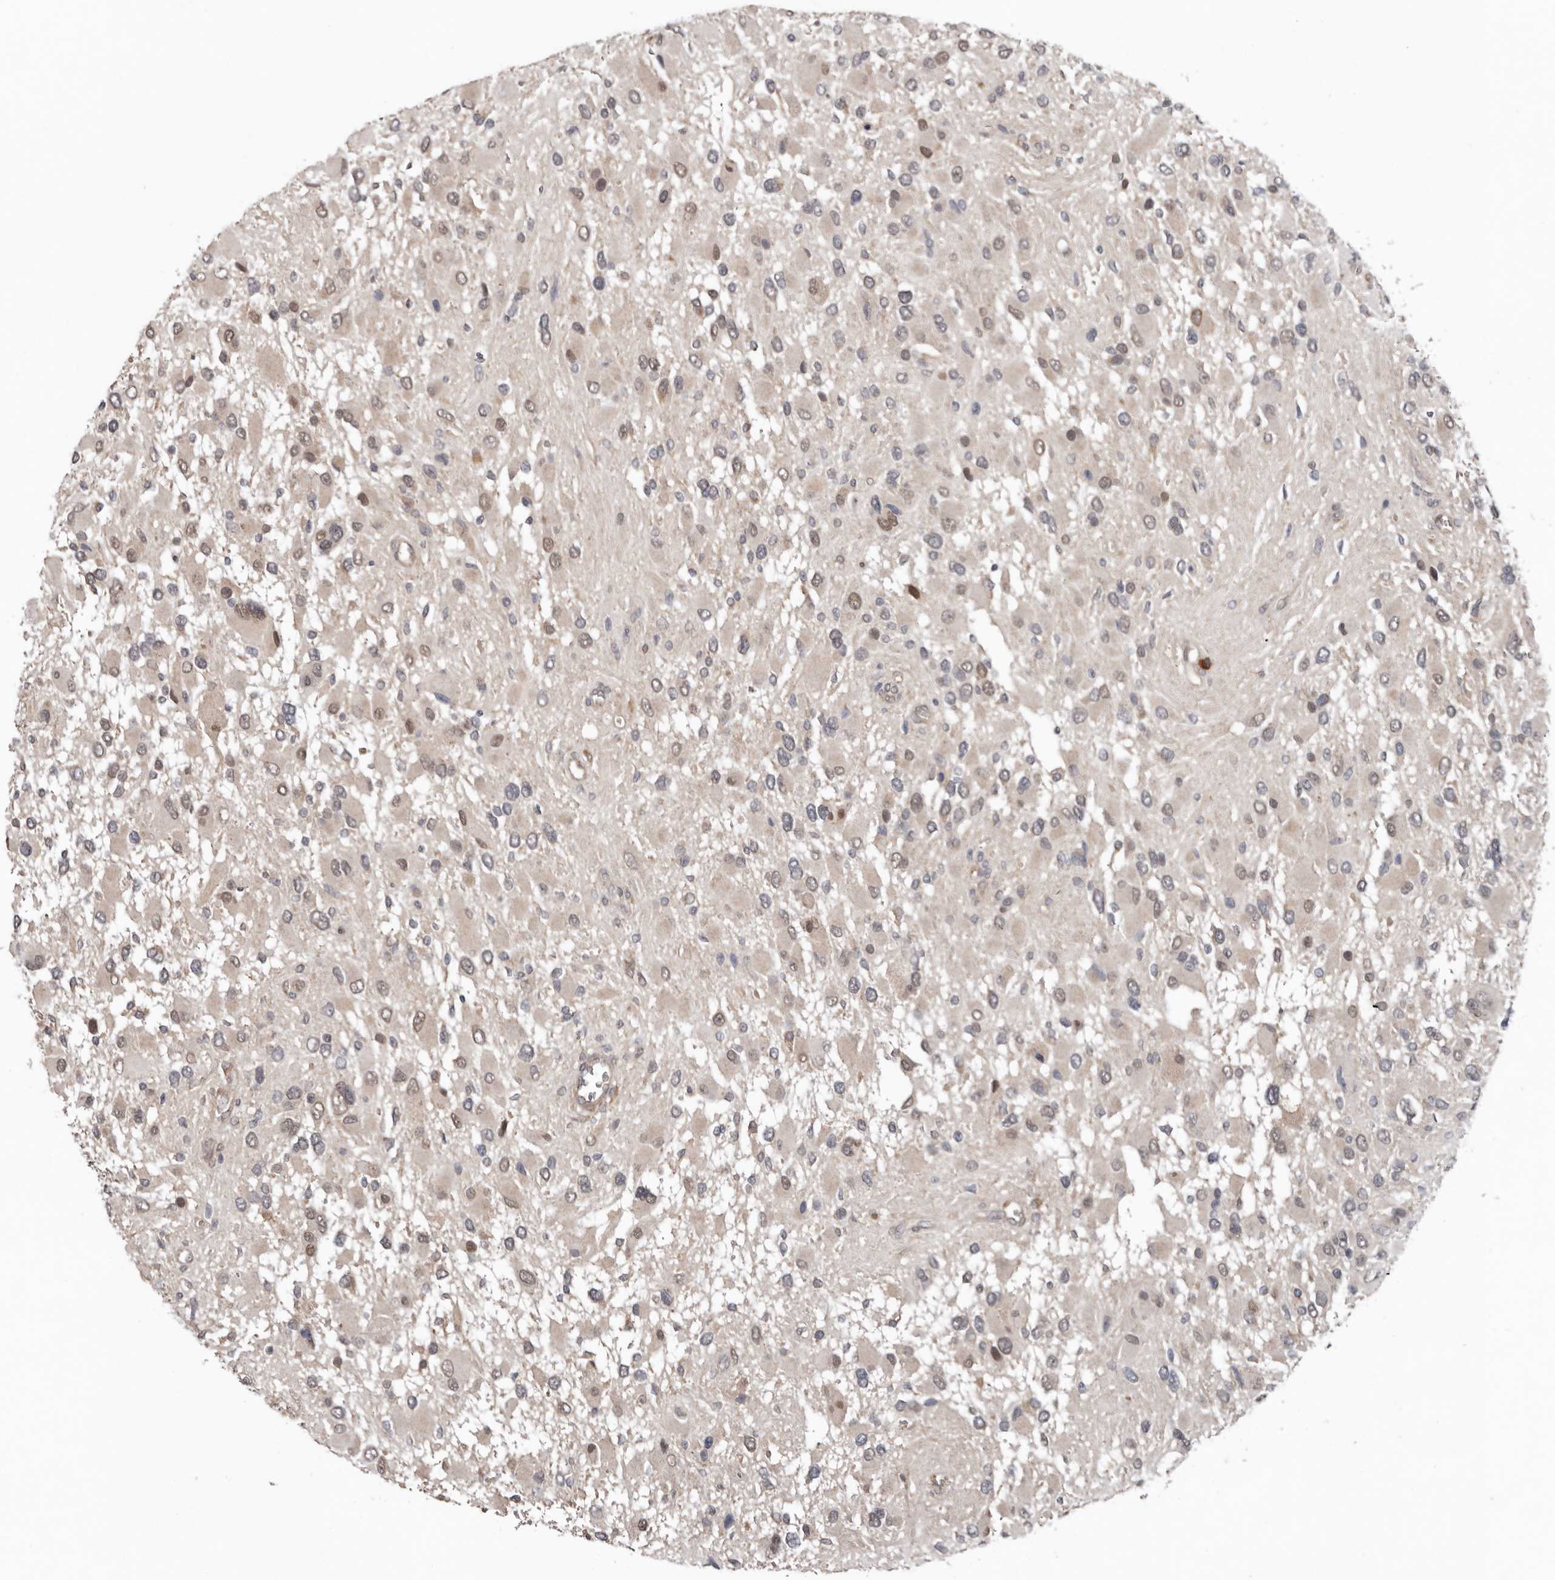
{"staining": {"intensity": "moderate", "quantity": "<25%", "location": "cytoplasmic/membranous,nuclear"}, "tissue": "glioma", "cell_type": "Tumor cells", "image_type": "cancer", "snomed": [{"axis": "morphology", "description": "Glioma, malignant, High grade"}, {"axis": "topography", "description": "Brain"}], "caption": "The image reveals a brown stain indicating the presence of a protein in the cytoplasmic/membranous and nuclear of tumor cells in malignant glioma (high-grade).", "gene": "CHML", "patient": {"sex": "male", "age": 53}}